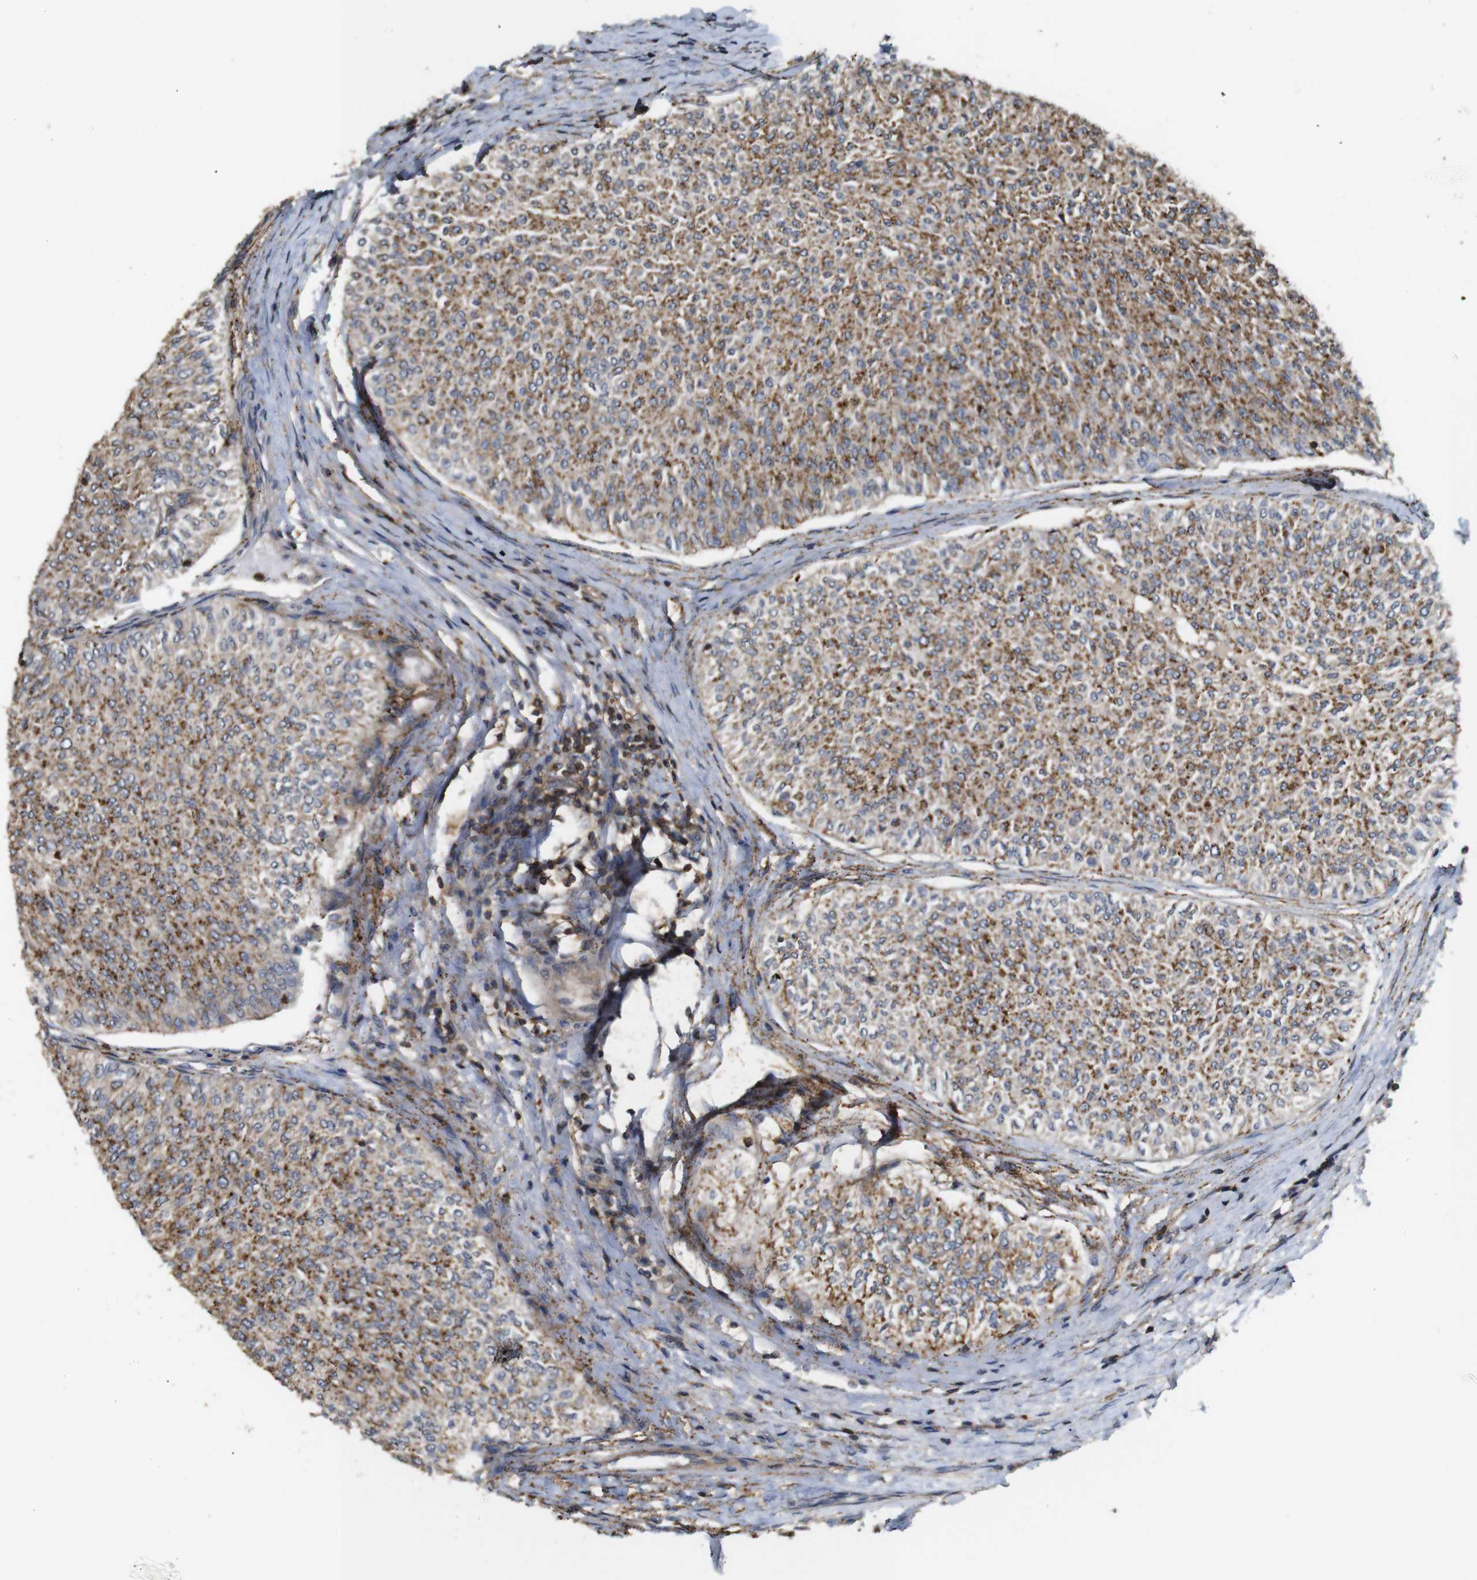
{"staining": {"intensity": "moderate", "quantity": ">75%", "location": "cytoplasmic/membranous"}, "tissue": "urothelial cancer", "cell_type": "Tumor cells", "image_type": "cancer", "snomed": [{"axis": "morphology", "description": "Urothelial carcinoma, Low grade"}, {"axis": "topography", "description": "Urinary bladder"}], "caption": "This histopathology image exhibits low-grade urothelial carcinoma stained with immunohistochemistry (IHC) to label a protein in brown. The cytoplasmic/membranous of tumor cells show moderate positivity for the protein. Nuclei are counter-stained blue.", "gene": "KSR1", "patient": {"sex": "male", "age": 78}}